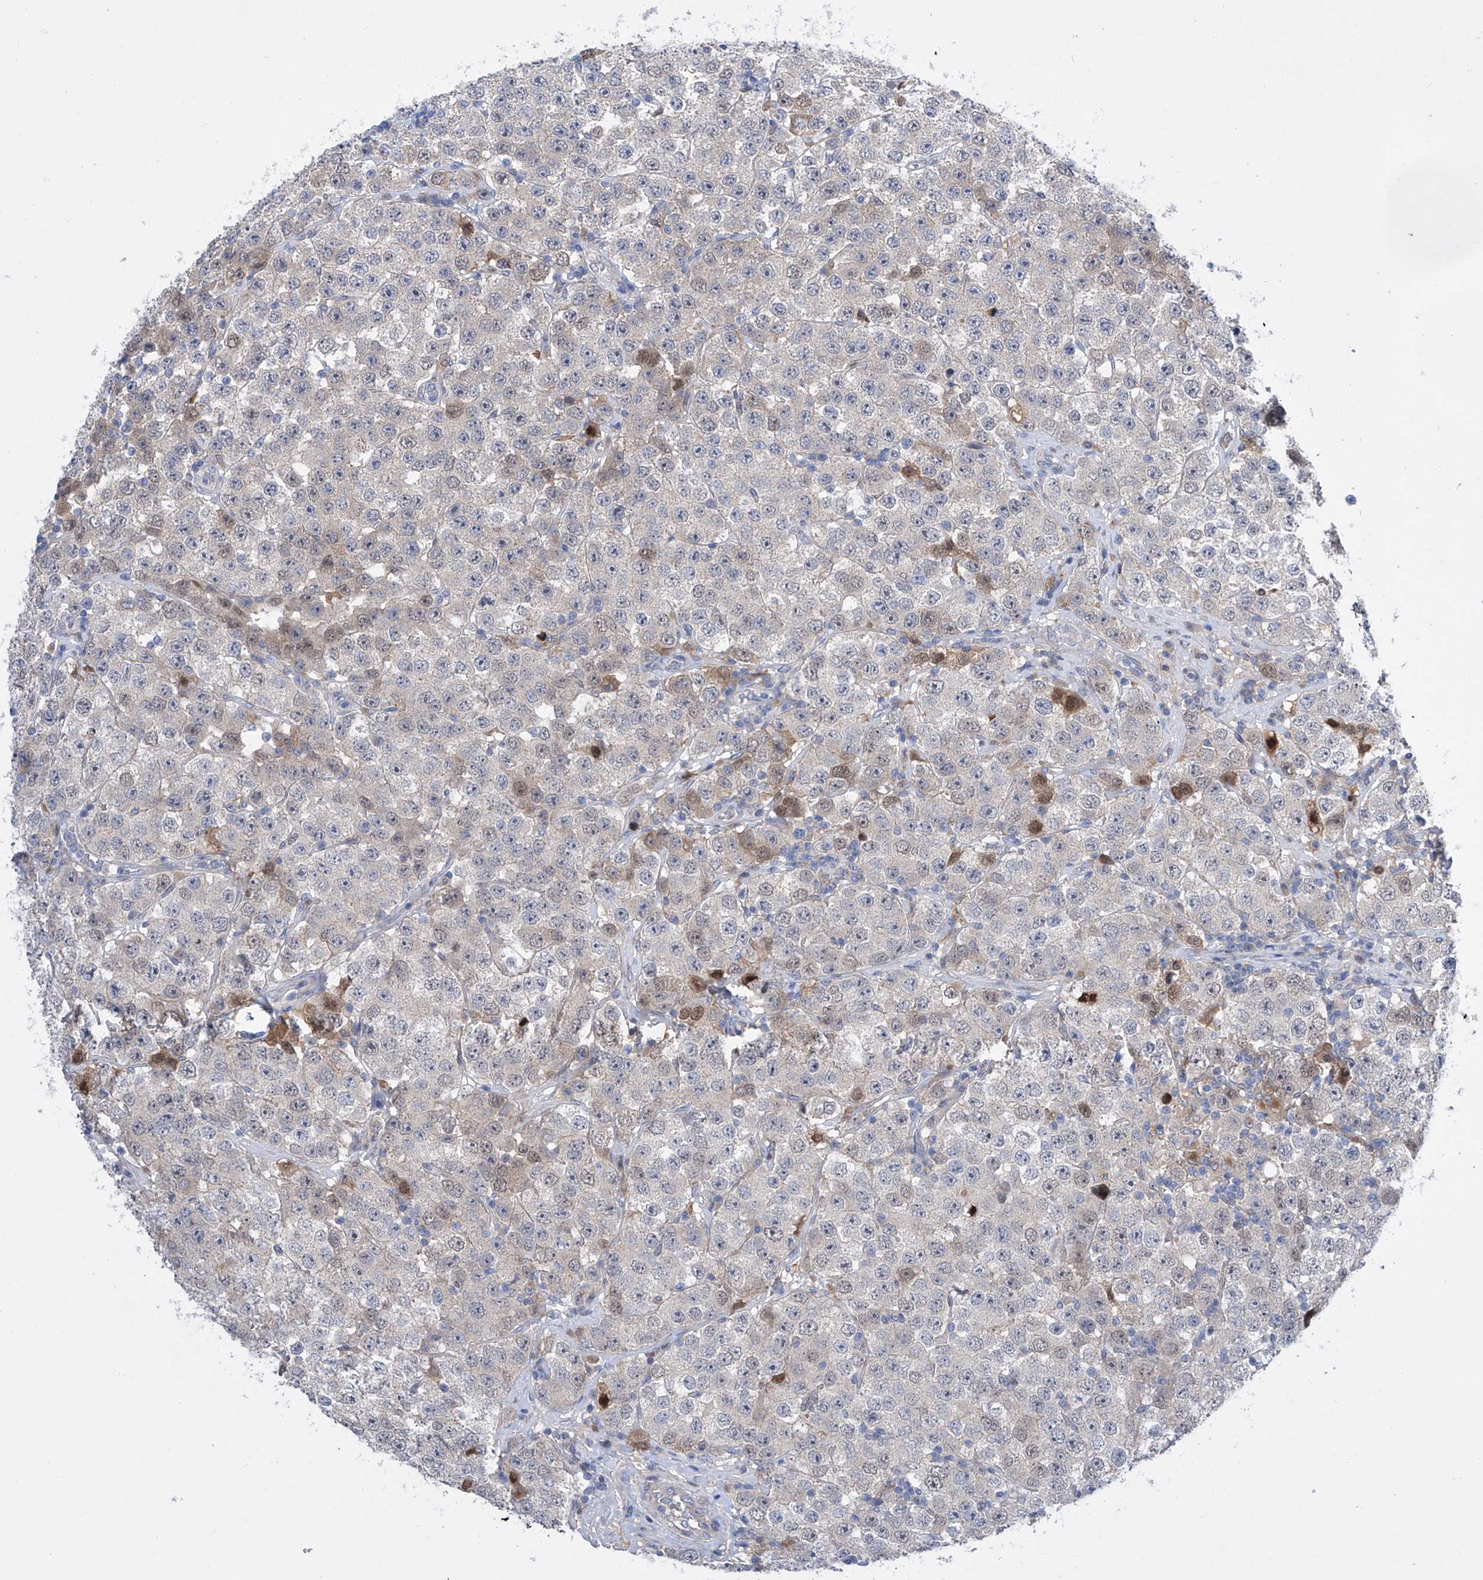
{"staining": {"intensity": "moderate", "quantity": "<25%", "location": "nuclear"}, "tissue": "testis cancer", "cell_type": "Tumor cells", "image_type": "cancer", "snomed": [{"axis": "morphology", "description": "Seminoma, NOS"}, {"axis": "topography", "description": "Testis"}], "caption": "Protein expression analysis of testis cancer (seminoma) displays moderate nuclear staining in about <25% of tumor cells. The staining was performed using DAB to visualize the protein expression in brown, while the nuclei were stained in blue with hematoxylin (Magnification: 20x).", "gene": "SRBD1", "patient": {"sex": "male", "age": 28}}